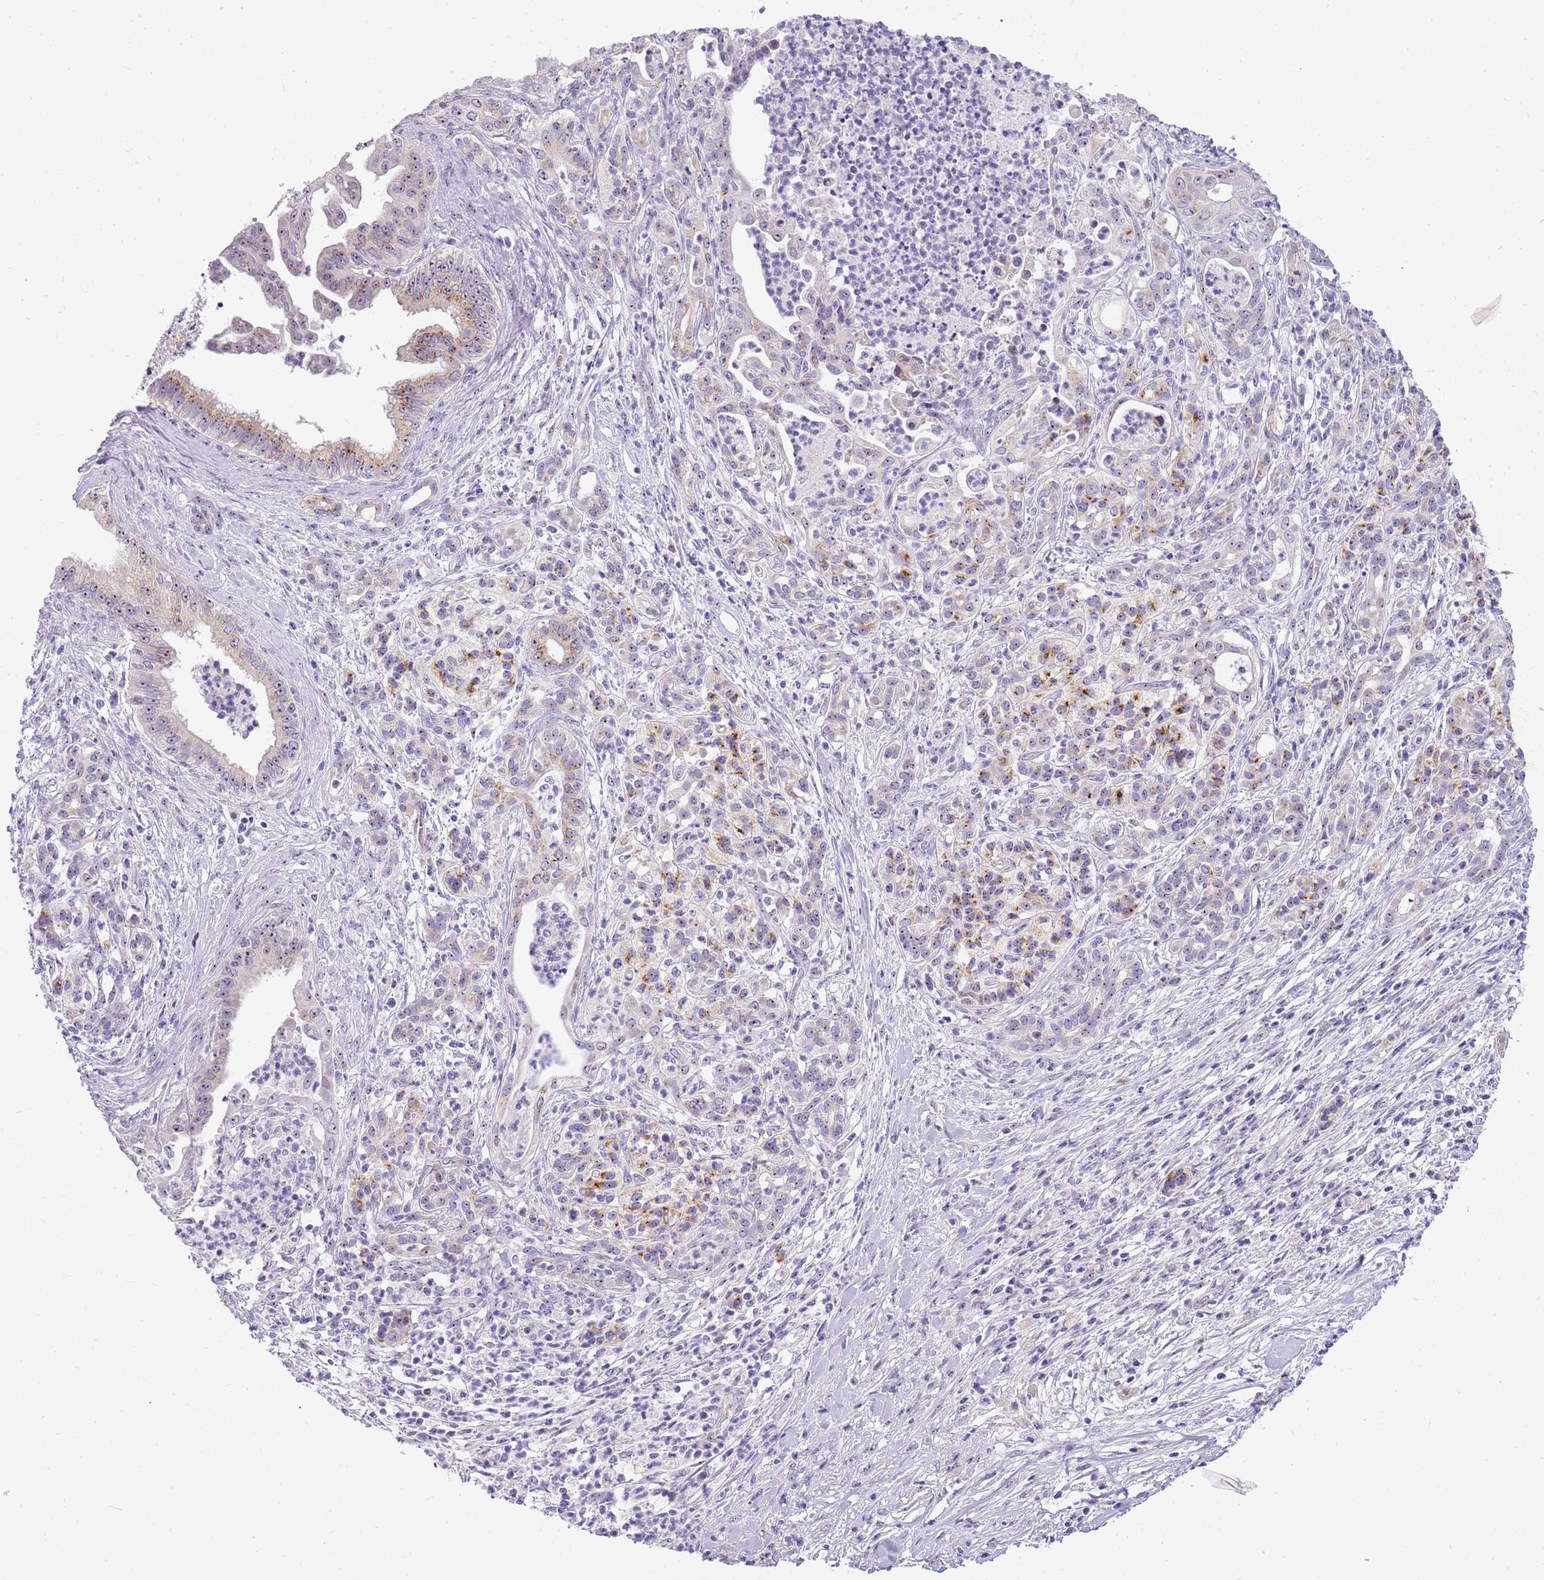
{"staining": {"intensity": "weak", "quantity": ">75%", "location": "cytoplasmic/membranous,nuclear"}, "tissue": "pancreatic cancer", "cell_type": "Tumor cells", "image_type": "cancer", "snomed": [{"axis": "morphology", "description": "Adenocarcinoma, NOS"}, {"axis": "topography", "description": "Pancreas"}], "caption": "This histopathology image reveals immunohistochemistry (IHC) staining of pancreatic cancer (adenocarcinoma), with low weak cytoplasmic/membranous and nuclear staining in approximately >75% of tumor cells.", "gene": "DNAJA3", "patient": {"sex": "male", "age": 58}}